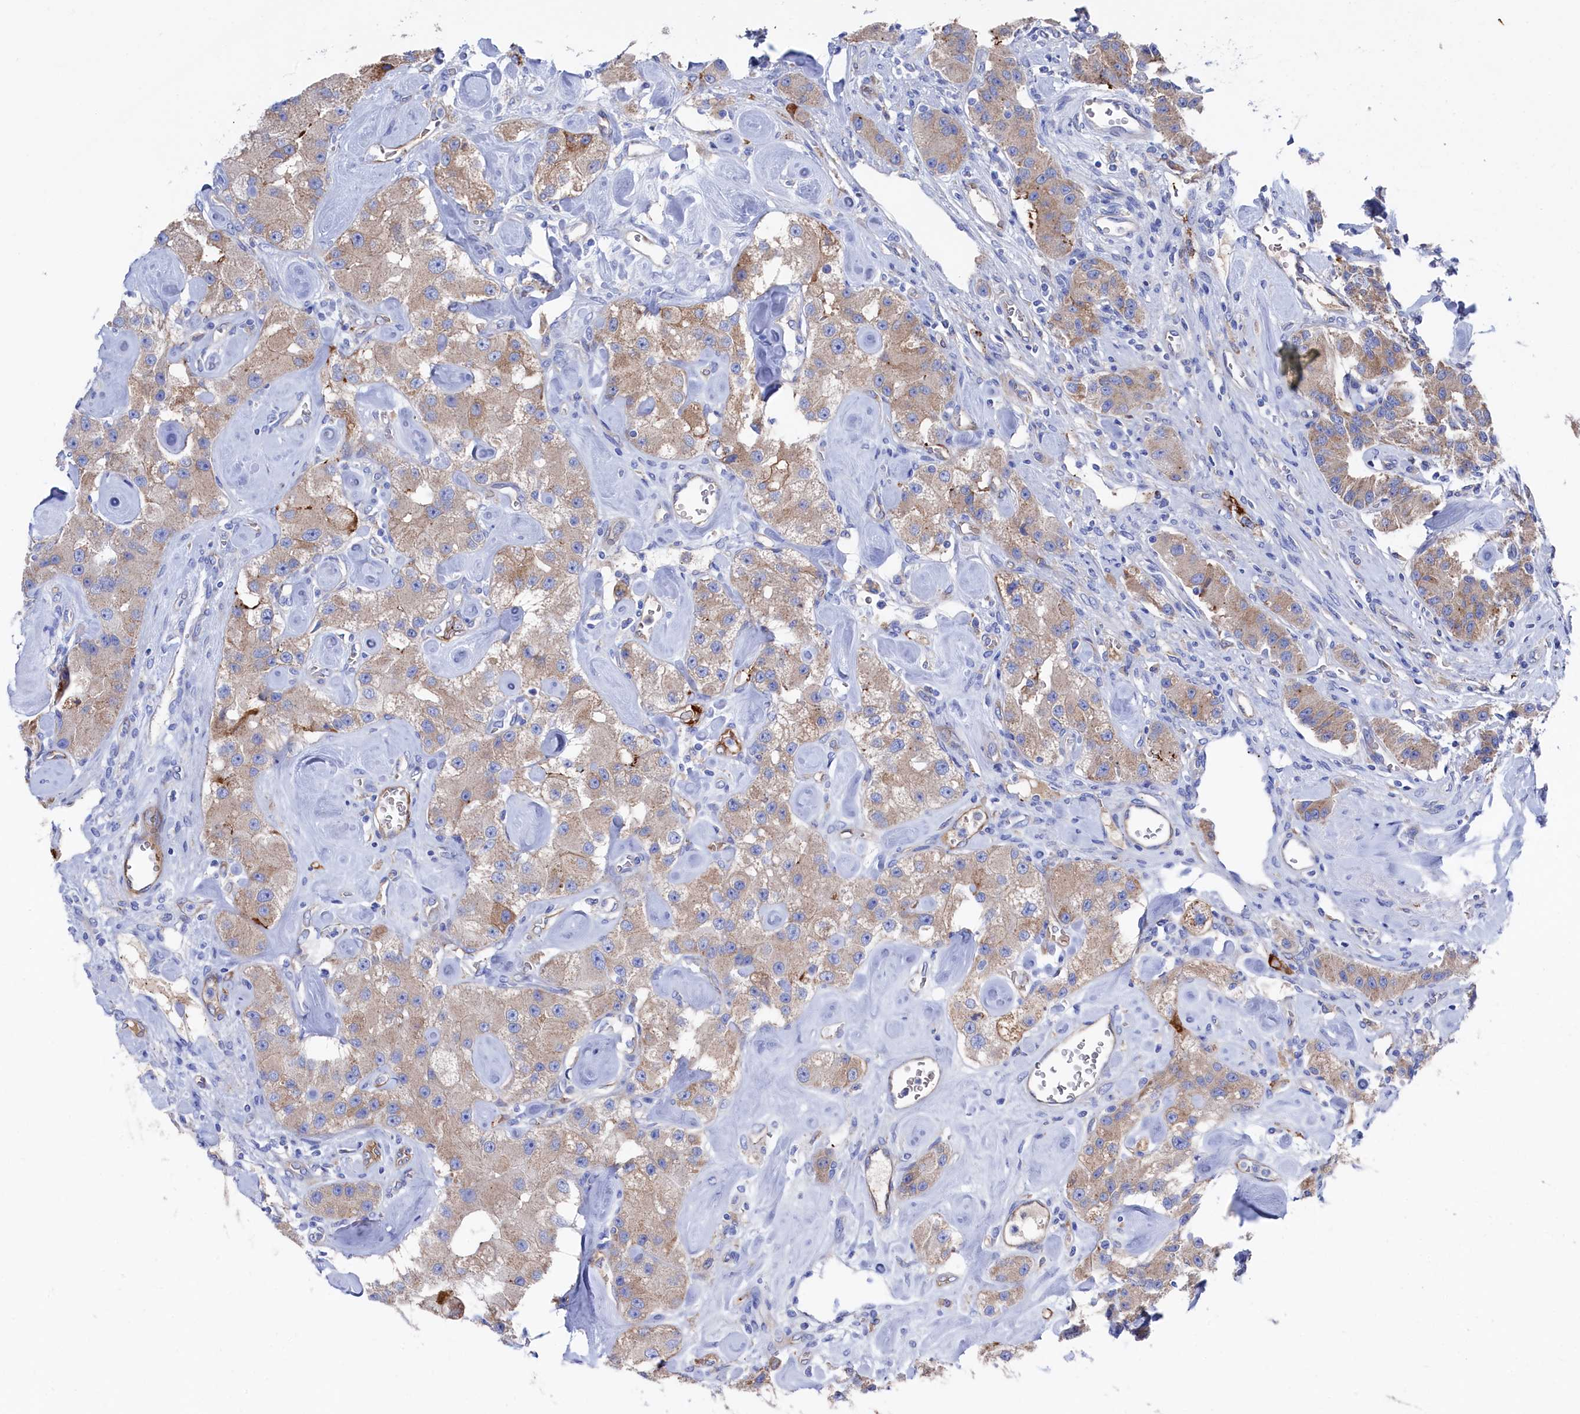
{"staining": {"intensity": "weak", "quantity": ">75%", "location": "cytoplasmic/membranous"}, "tissue": "carcinoid", "cell_type": "Tumor cells", "image_type": "cancer", "snomed": [{"axis": "morphology", "description": "Carcinoid, malignant, NOS"}, {"axis": "topography", "description": "Pancreas"}], "caption": "Carcinoid was stained to show a protein in brown. There is low levels of weak cytoplasmic/membranous staining in about >75% of tumor cells. (DAB (3,3'-diaminobenzidine) IHC, brown staining for protein, blue staining for nuclei).", "gene": "C12orf73", "patient": {"sex": "male", "age": 41}}